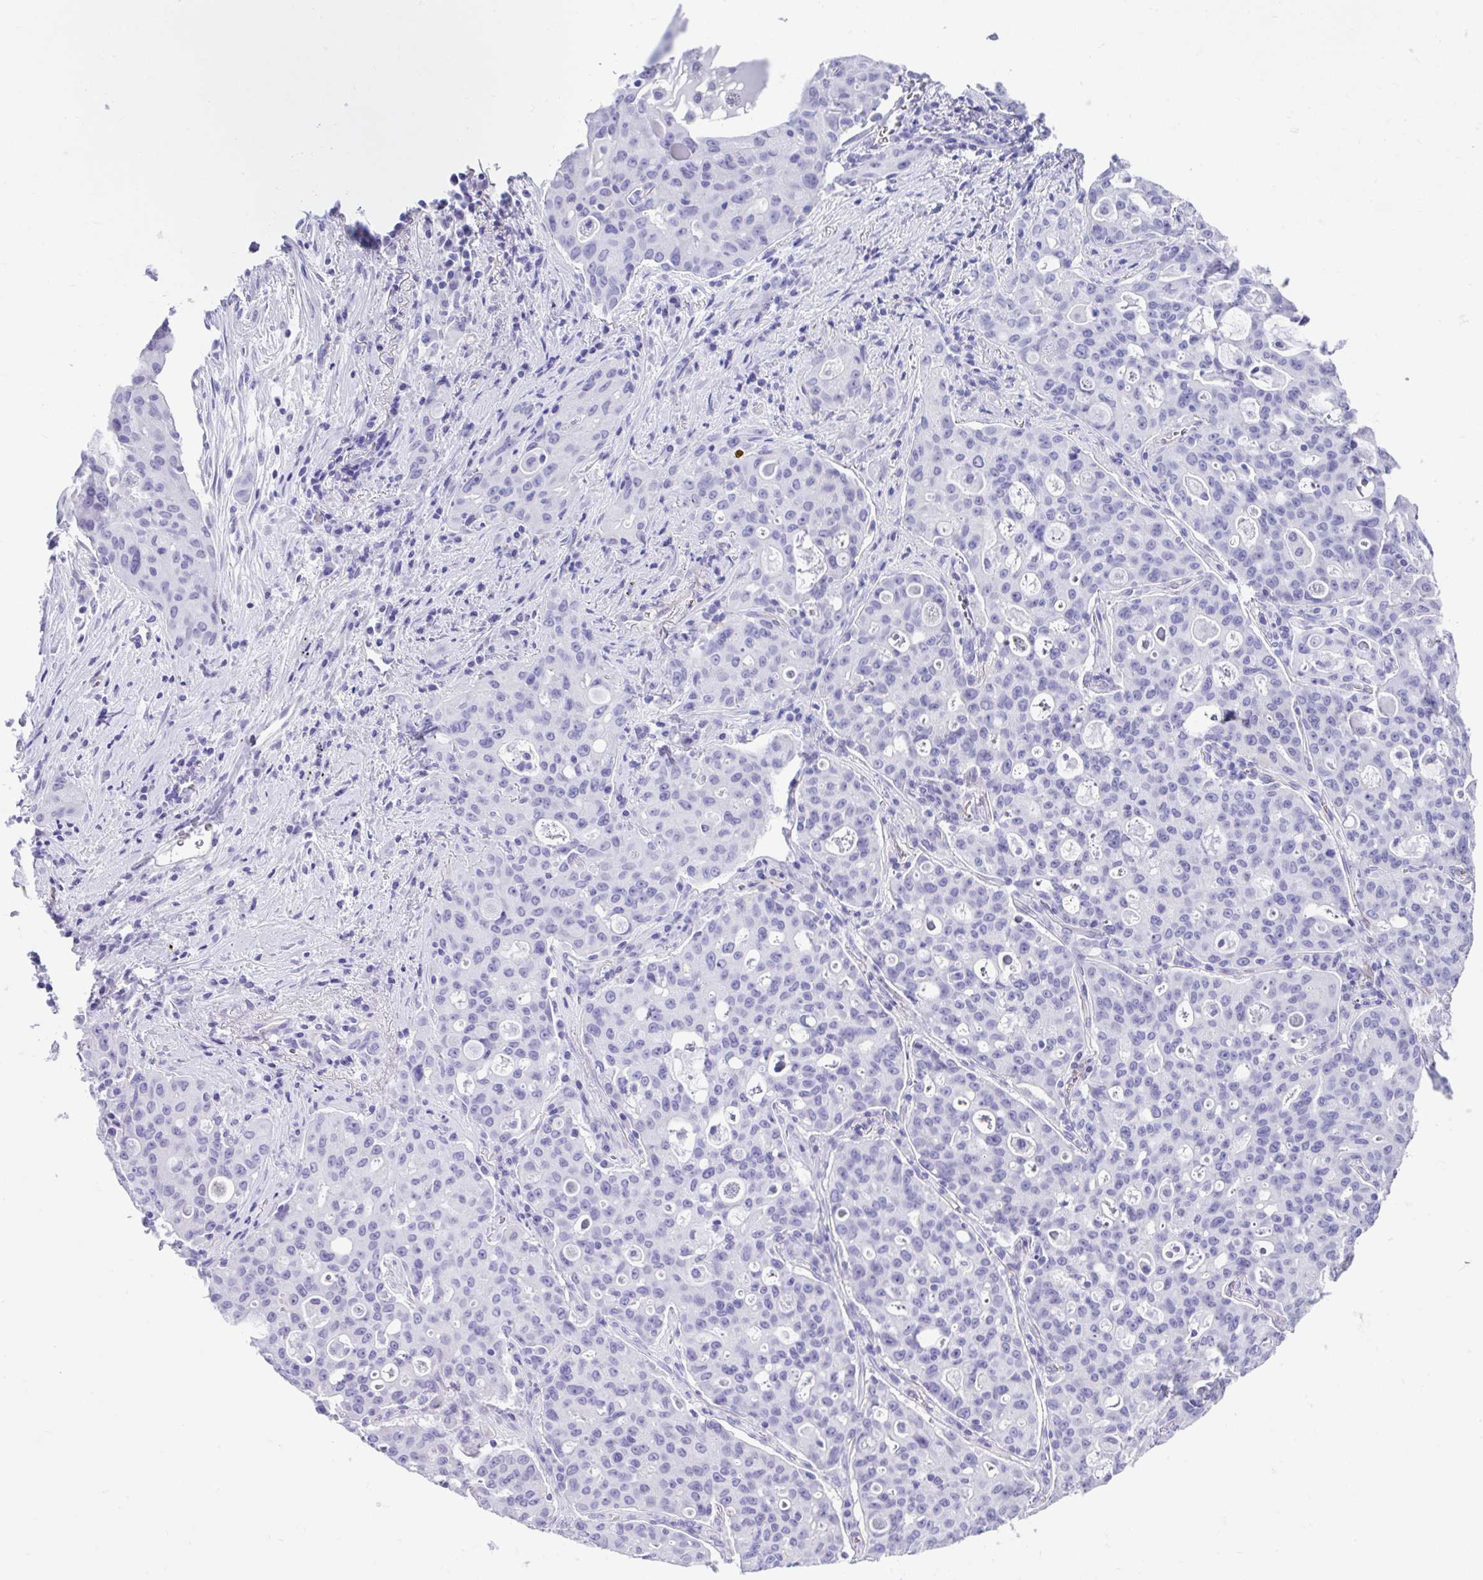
{"staining": {"intensity": "negative", "quantity": "none", "location": "none"}, "tissue": "lung cancer", "cell_type": "Tumor cells", "image_type": "cancer", "snomed": [{"axis": "morphology", "description": "Adenocarcinoma, NOS"}, {"axis": "topography", "description": "Lung"}], "caption": "Immunohistochemical staining of human lung adenocarcinoma shows no significant positivity in tumor cells.", "gene": "FAM107A", "patient": {"sex": "female", "age": 44}}